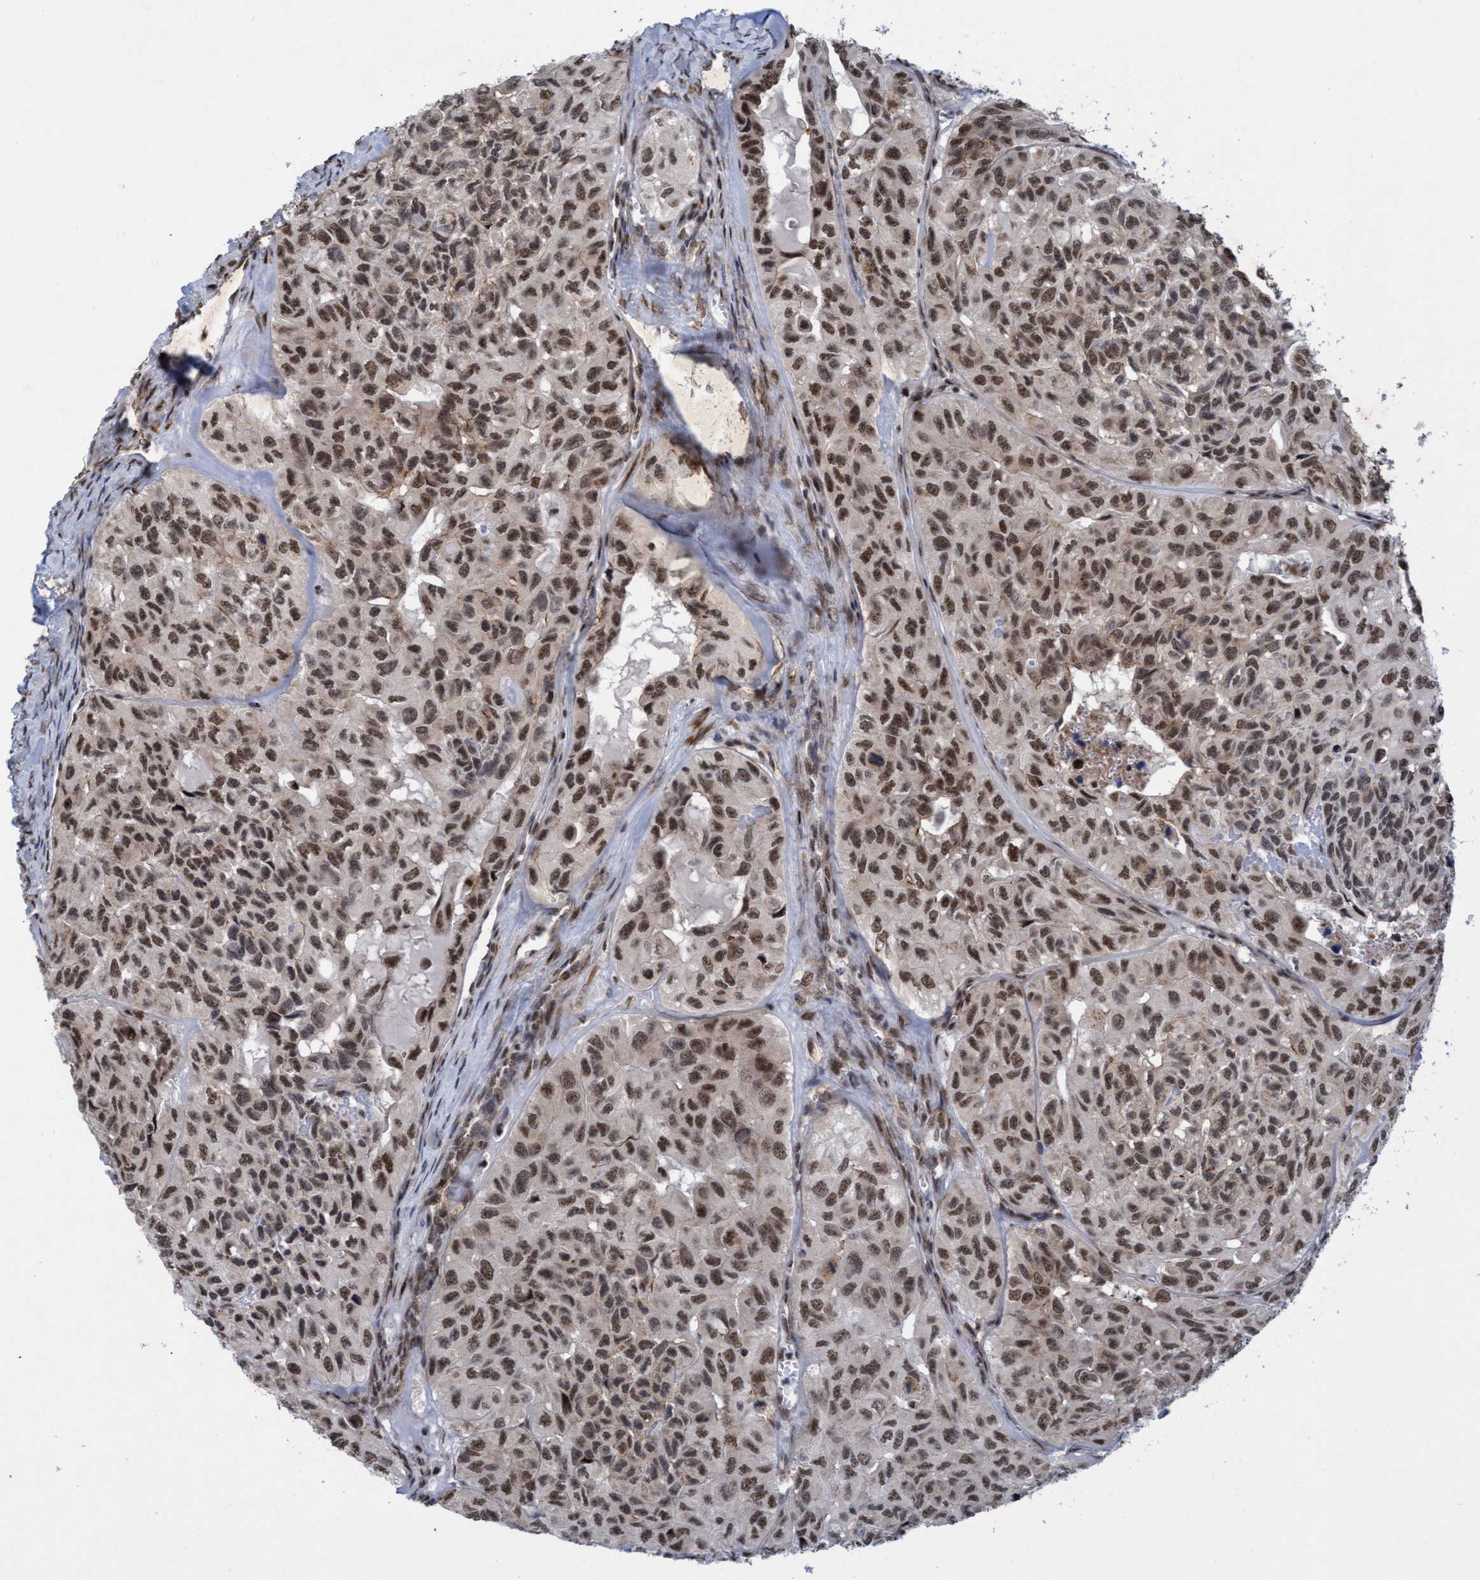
{"staining": {"intensity": "moderate", "quantity": ">75%", "location": "nuclear"}, "tissue": "head and neck cancer", "cell_type": "Tumor cells", "image_type": "cancer", "snomed": [{"axis": "morphology", "description": "Adenocarcinoma, NOS"}, {"axis": "topography", "description": "Salivary gland, NOS"}, {"axis": "topography", "description": "Head-Neck"}], "caption": "Head and neck cancer tissue demonstrates moderate nuclear expression in approximately >75% of tumor cells", "gene": "GLT6D1", "patient": {"sex": "female", "age": 76}}